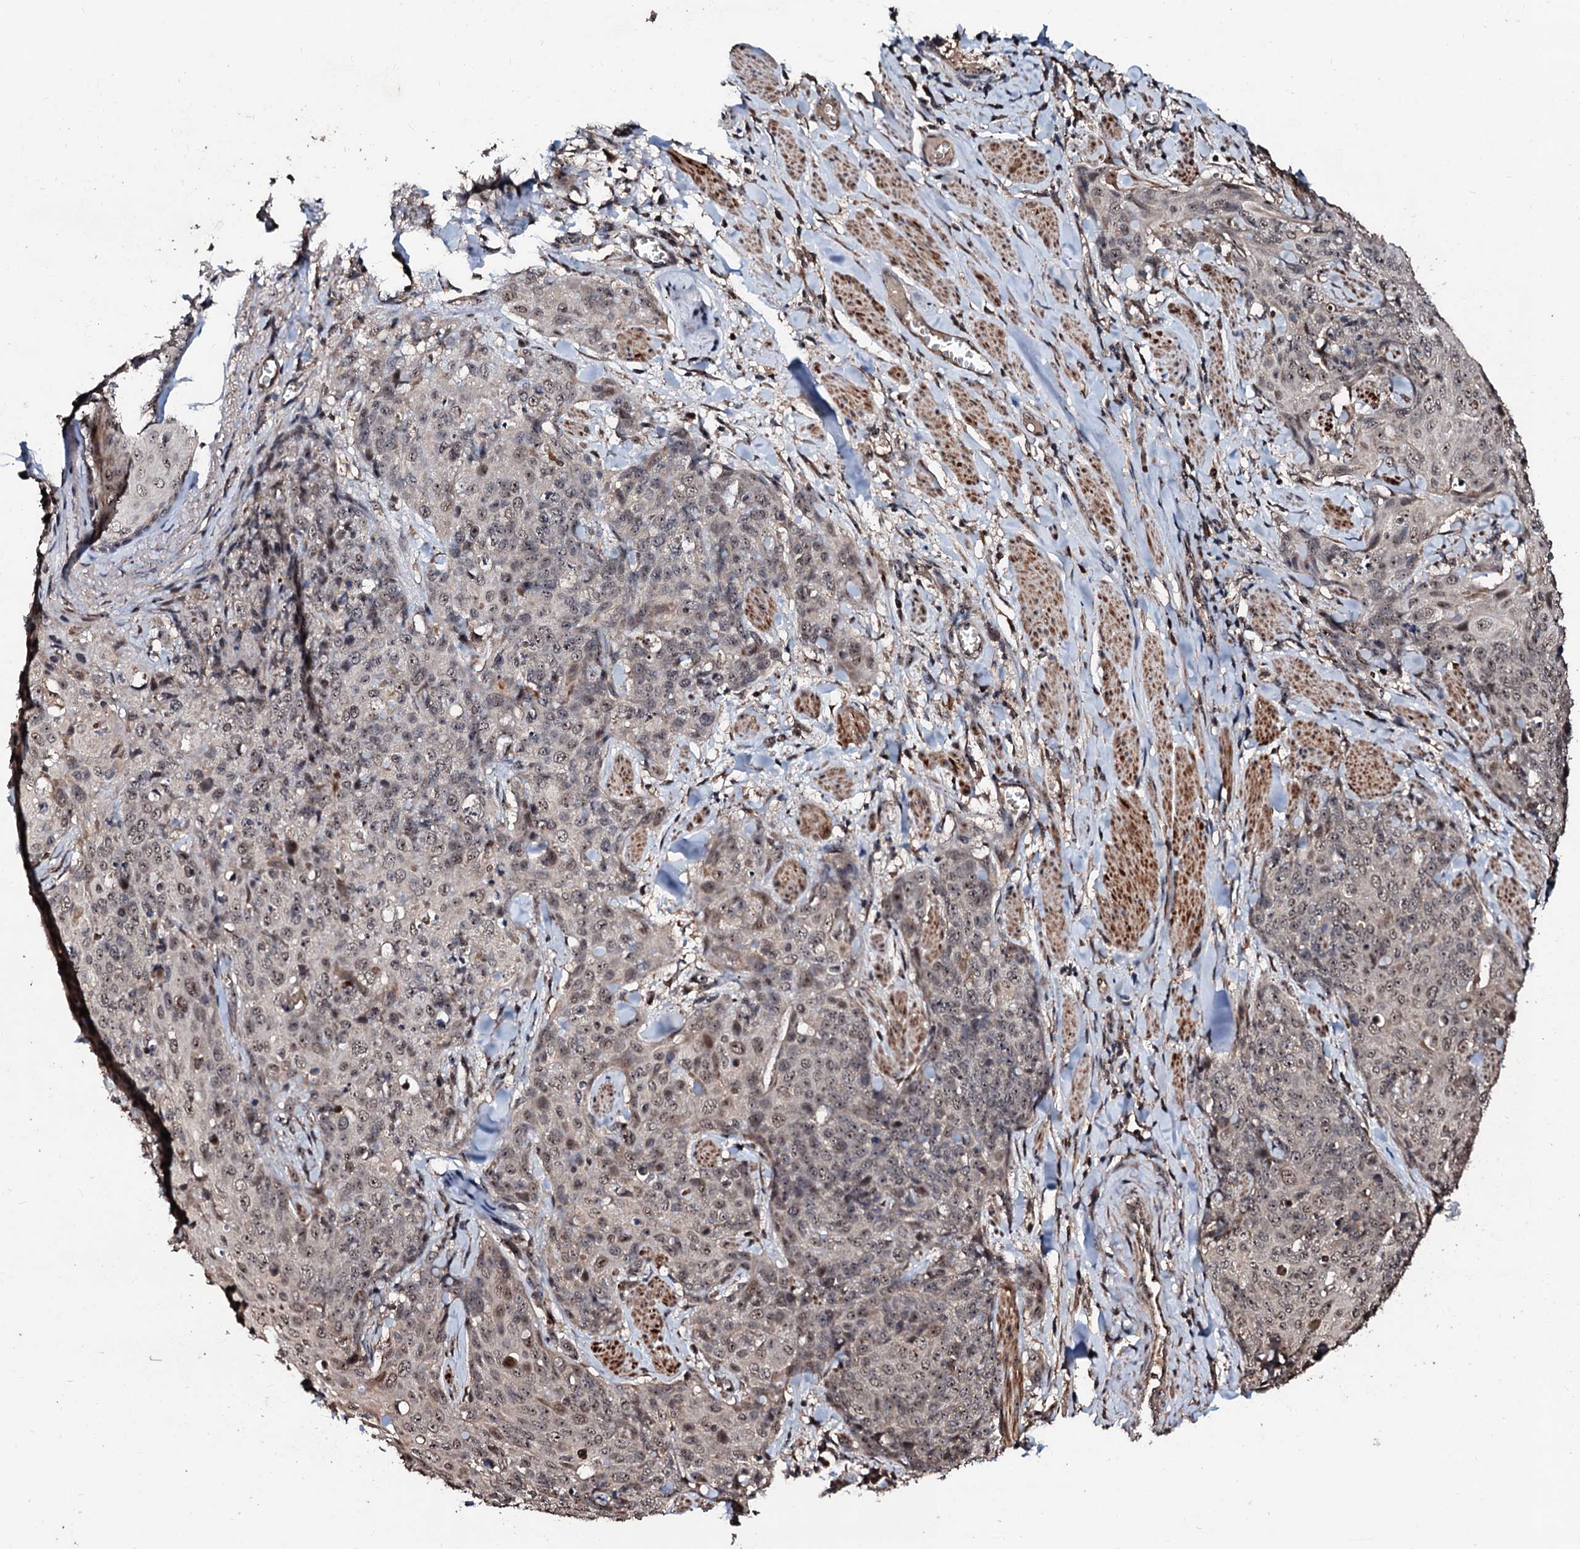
{"staining": {"intensity": "moderate", "quantity": ">75%", "location": "nuclear"}, "tissue": "skin cancer", "cell_type": "Tumor cells", "image_type": "cancer", "snomed": [{"axis": "morphology", "description": "Squamous cell carcinoma, NOS"}, {"axis": "topography", "description": "Skin"}, {"axis": "topography", "description": "Vulva"}], "caption": "About >75% of tumor cells in human squamous cell carcinoma (skin) exhibit moderate nuclear protein positivity as visualized by brown immunohistochemical staining.", "gene": "SUPT7L", "patient": {"sex": "female", "age": 85}}